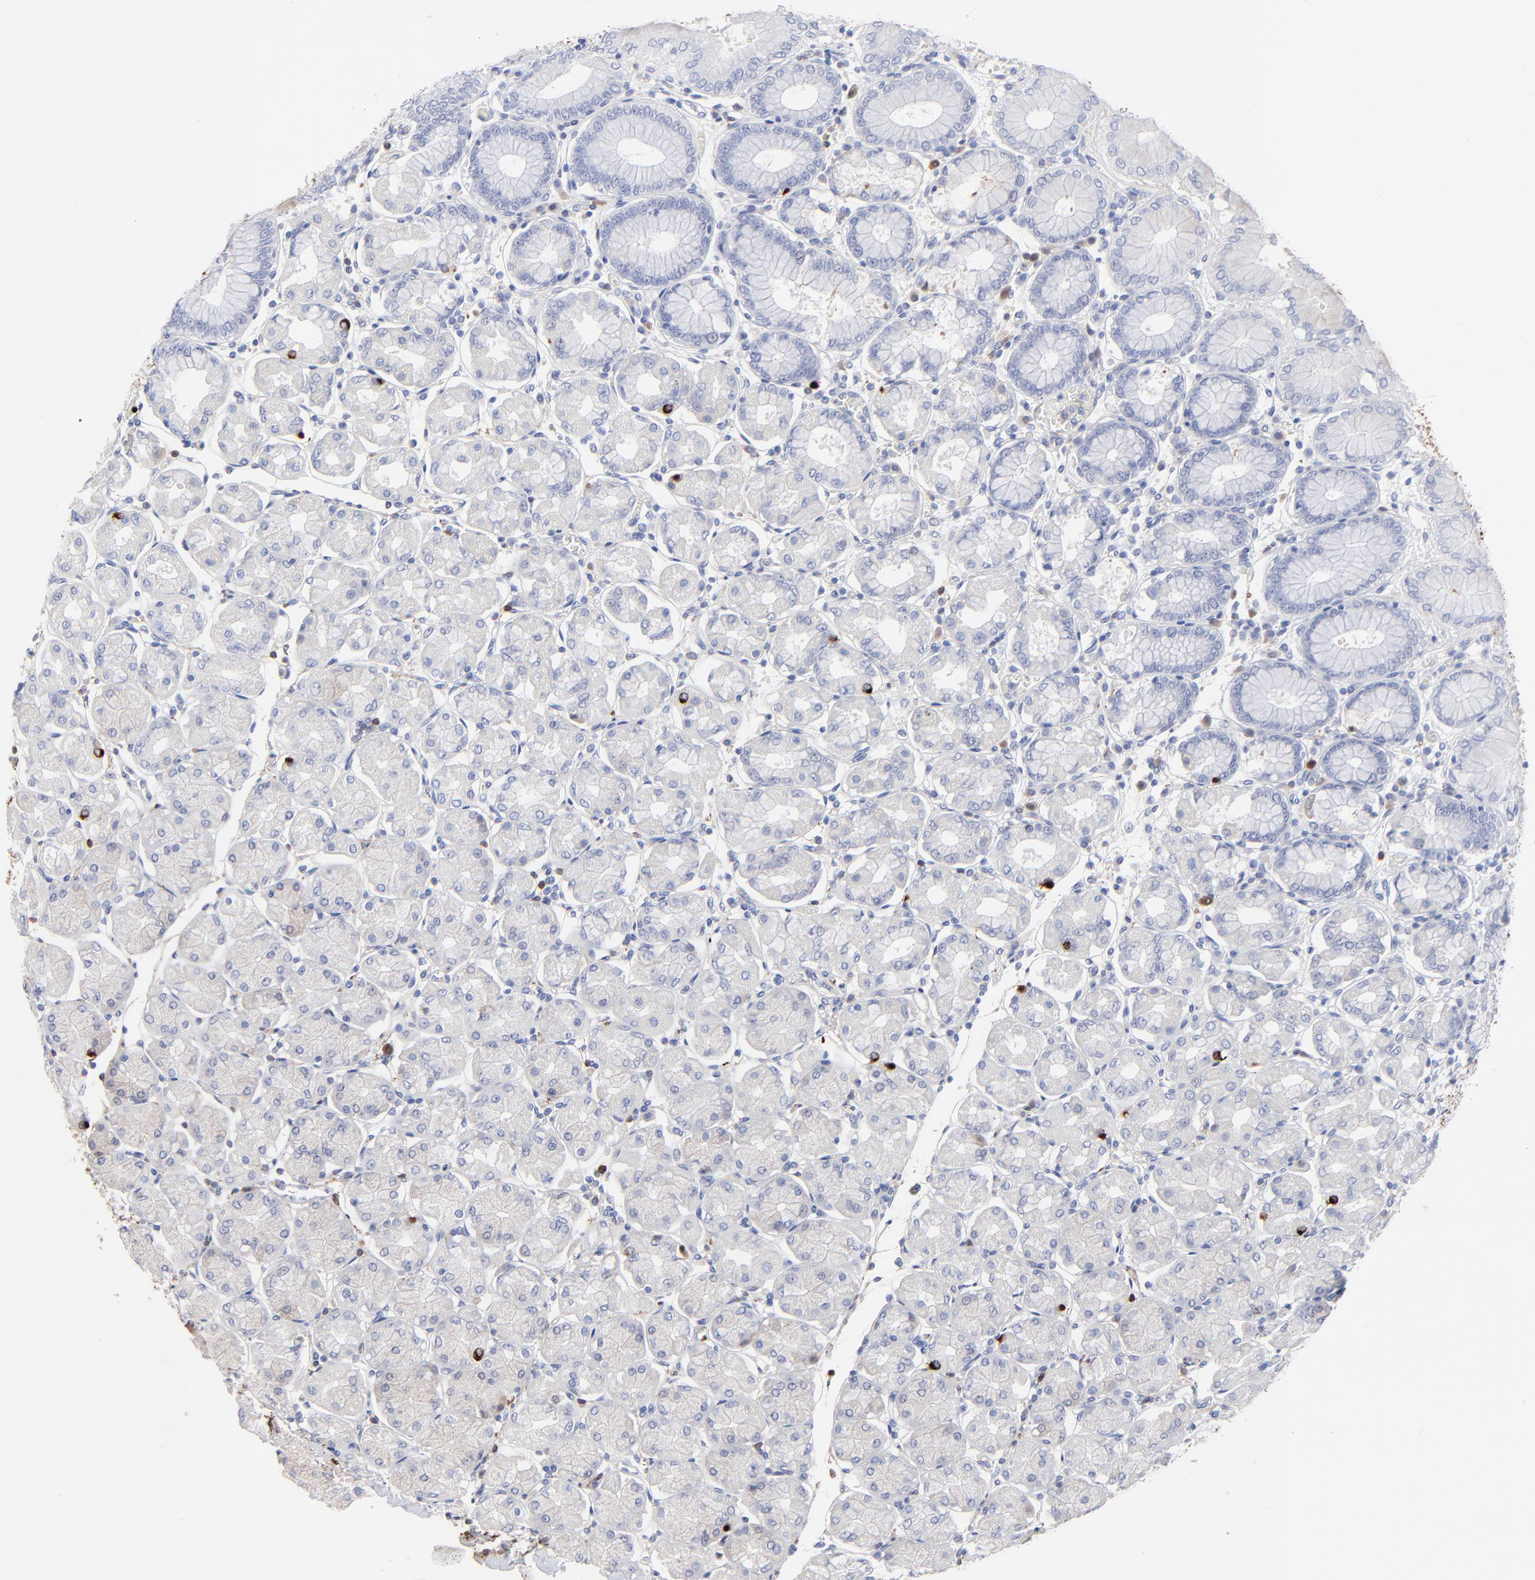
{"staining": {"intensity": "negative", "quantity": "none", "location": "none"}, "tissue": "stomach", "cell_type": "Glandular cells", "image_type": "normal", "snomed": [{"axis": "morphology", "description": "Normal tissue, NOS"}, {"axis": "topography", "description": "Stomach, upper"}, {"axis": "topography", "description": "Stomach"}], "caption": "Immunohistochemistry of normal stomach shows no expression in glandular cells.", "gene": "FBLN2", "patient": {"sex": "male", "age": 76}}